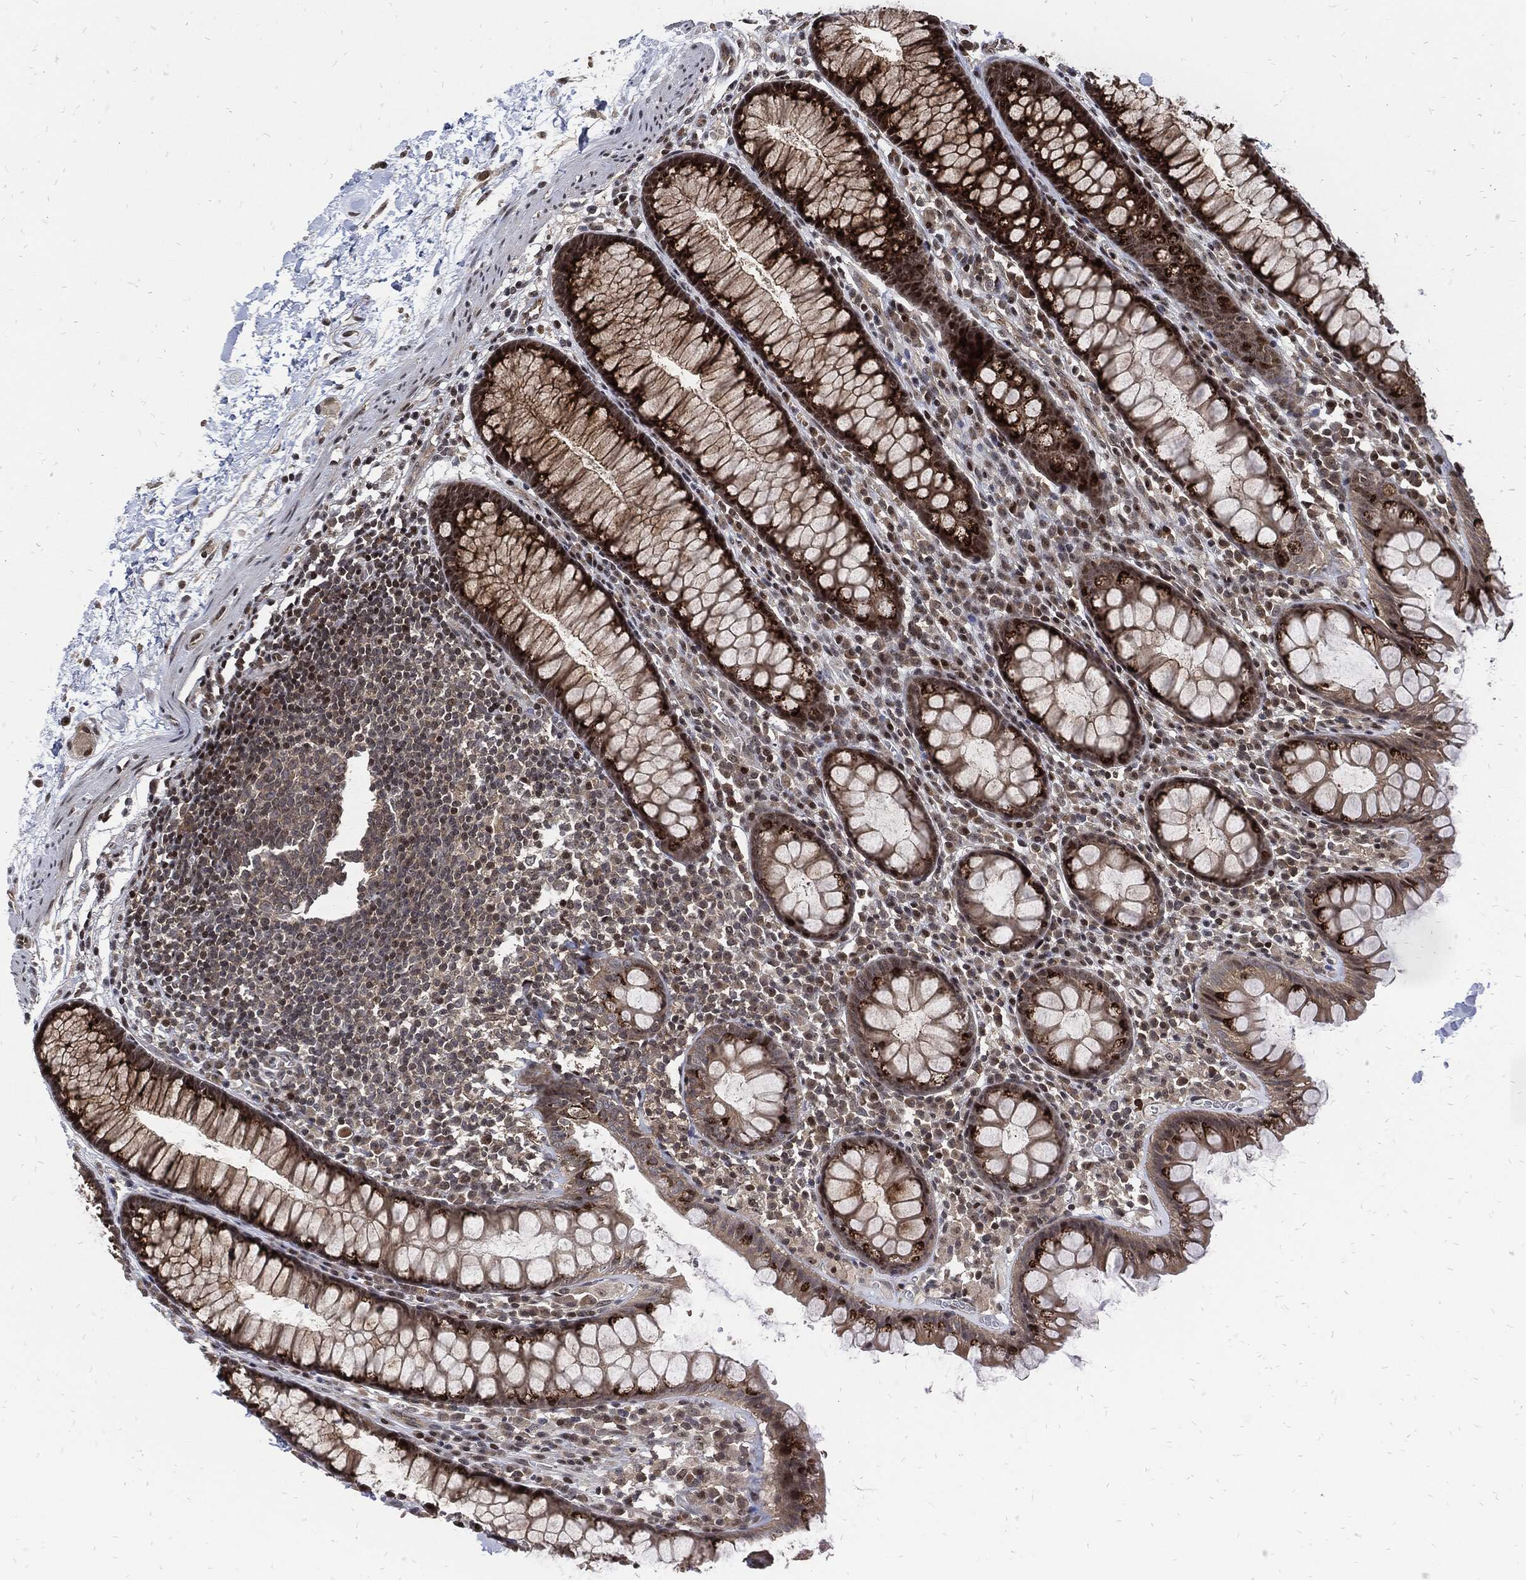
{"staining": {"intensity": "strong", "quantity": "<25%", "location": "nuclear"}, "tissue": "colon", "cell_type": "Endothelial cells", "image_type": "normal", "snomed": [{"axis": "morphology", "description": "Normal tissue, NOS"}, {"axis": "topography", "description": "Colon"}], "caption": "Immunohistochemical staining of unremarkable colon displays <25% levels of strong nuclear protein positivity in about <25% of endothelial cells.", "gene": "ZNF775", "patient": {"sex": "male", "age": 76}}